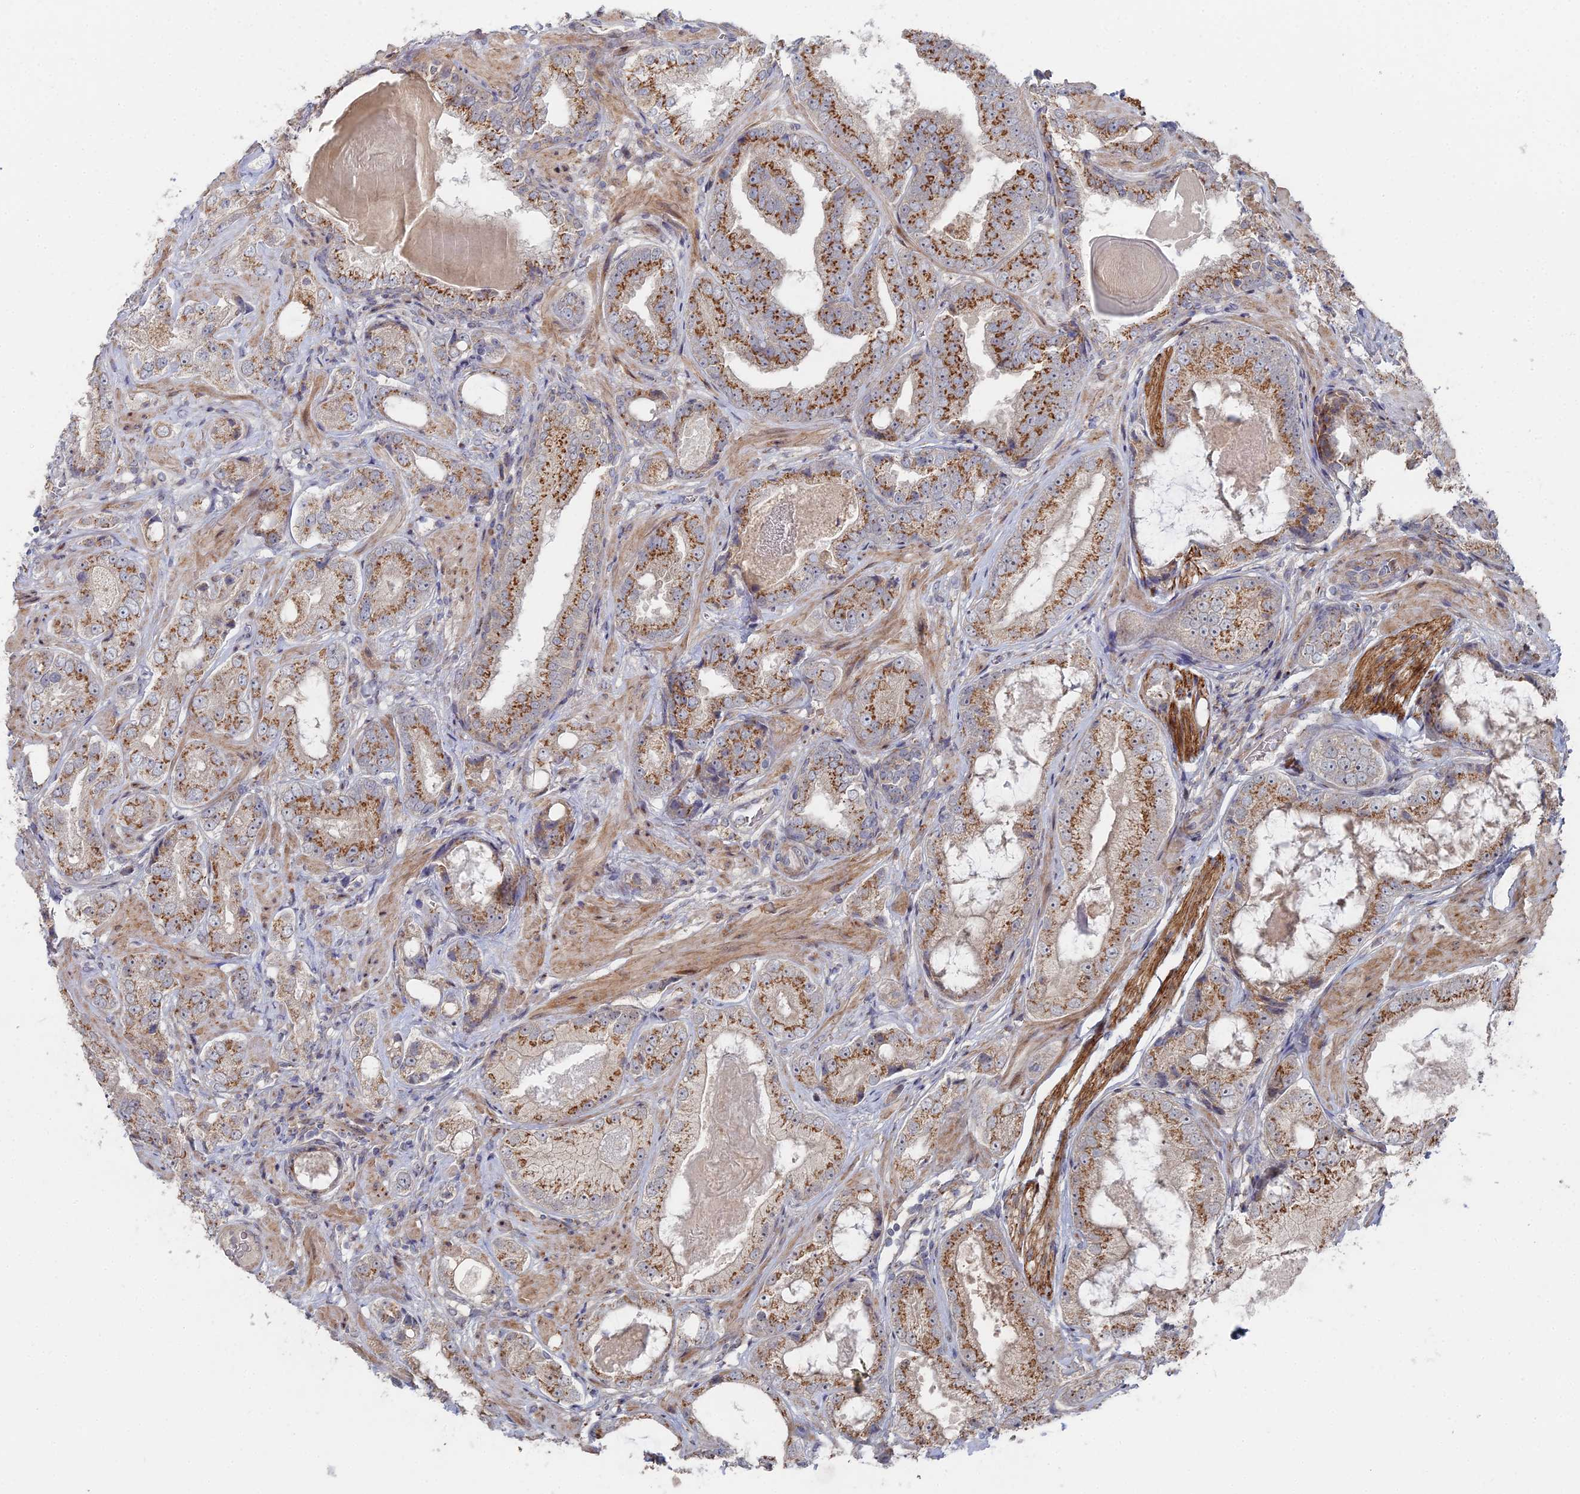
{"staining": {"intensity": "moderate", "quantity": ">75%", "location": "cytoplasmic/membranous"}, "tissue": "prostate cancer", "cell_type": "Tumor cells", "image_type": "cancer", "snomed": [{"axis": "morphology", "description": "Adenocarcinoma, High grade"}, {"axis": "topography", "description": "Prostate"}], "caption": "Immunohistochemical staining of human adenocarcinoma (high-grade) (prostate) demonstrates medium levels of moderate cytoplasmic/membranous protein expression in approximately >75% of tumor cells. (Brightfield microscopy of DAB IHC at high magnification).", "gene": "SGMS1", "patient": {"sex": "male", "age": 59}}